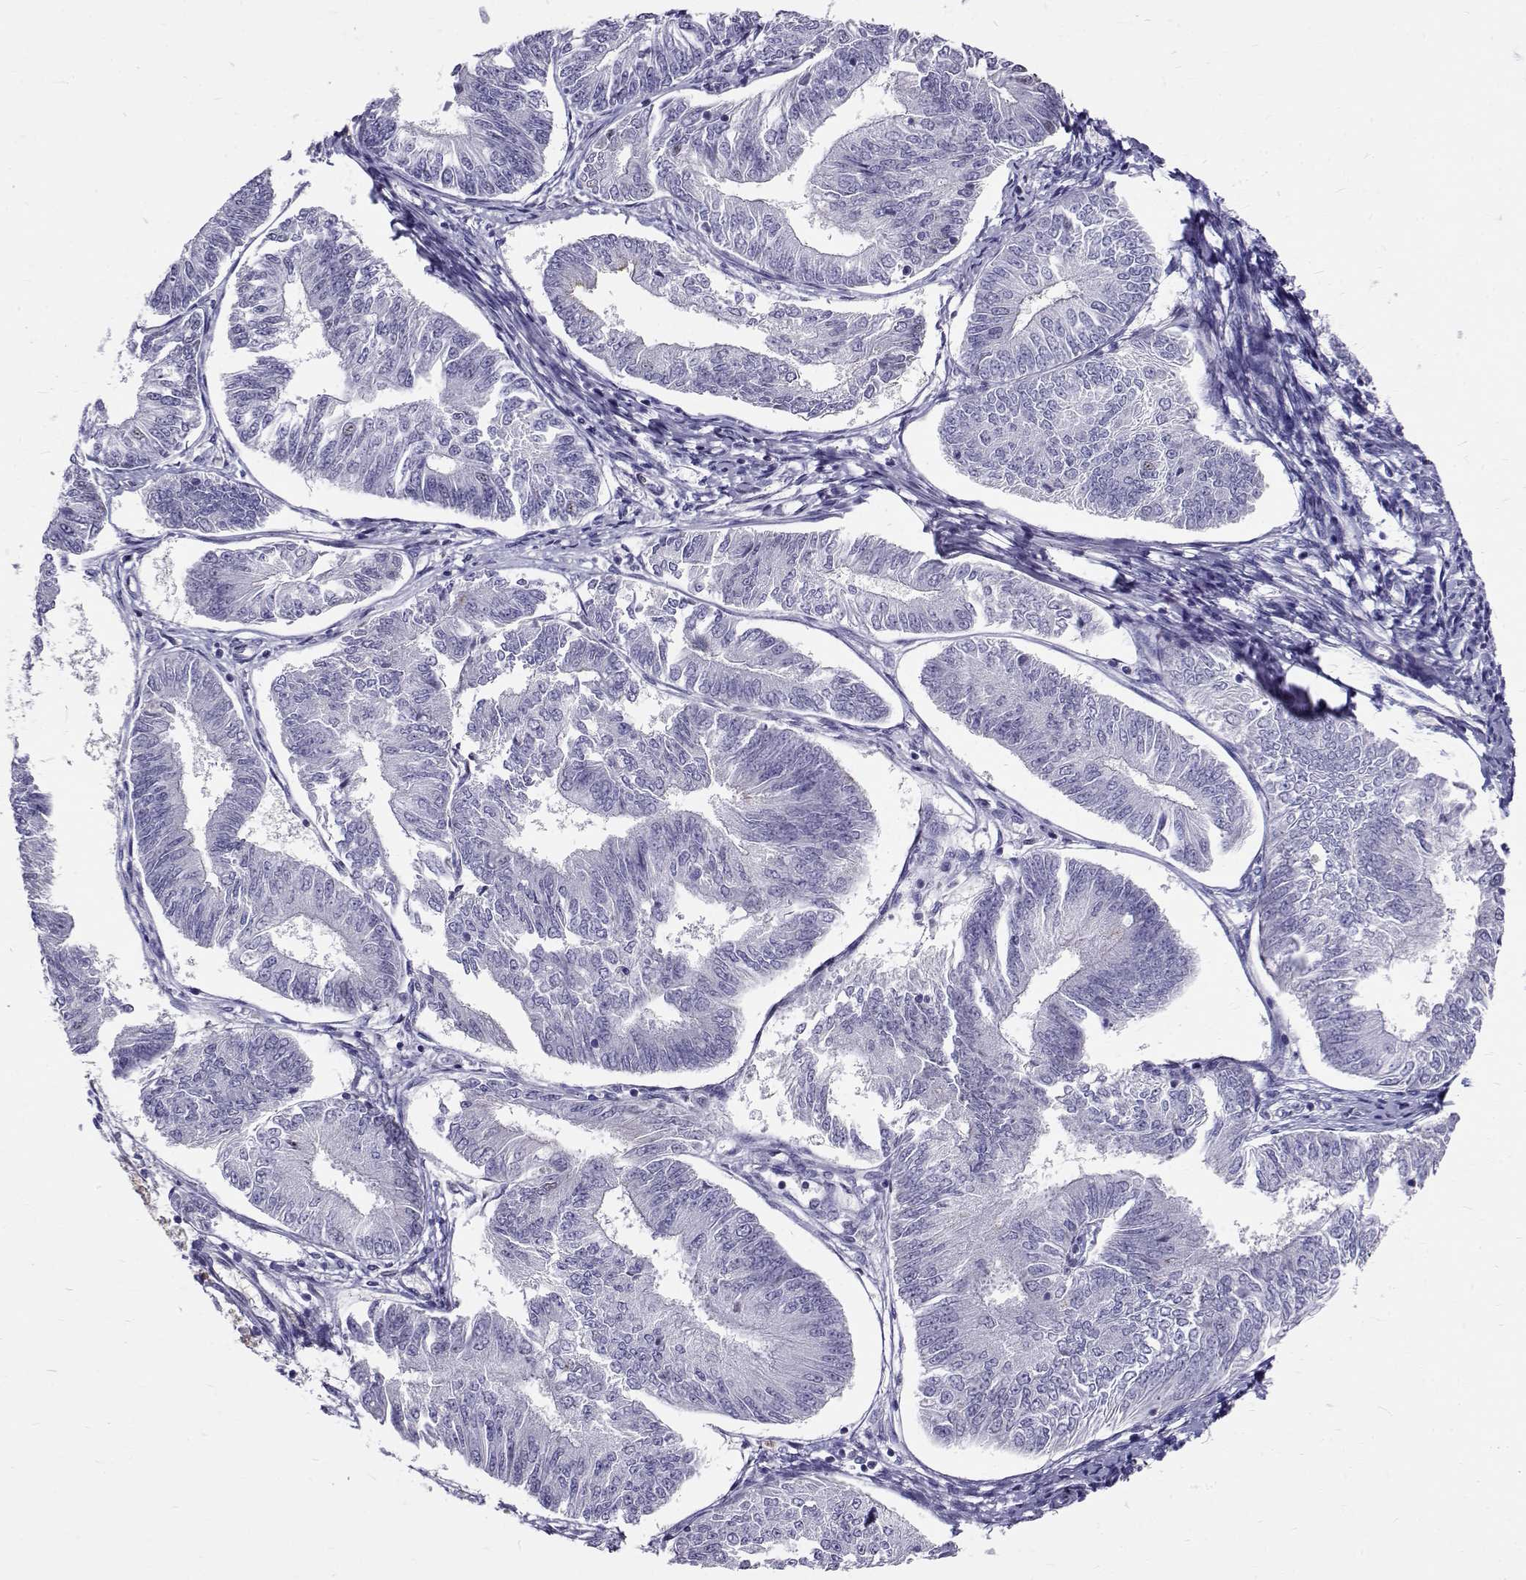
{"staining": {"intensity": "negative", "quantity": "none", "location": "none"}, "tissue": "endometrial cancer", "cell_type": "Tumor cells", "image_type": "cancer", "snomed": [{"axis": "morphology", "description": "Adenocarcinoma, NOS"}, {"axis": "topography", "description": "Endometrium"}], "caption": "IHC photomicrograph of neoplastic tissue: human adenocarcinoma (endometrial) stained with DAB reveals no significant protein staining in tumor cells.", "gene": "IGSF1", "patient": {"sex": "female", "age": 58}}